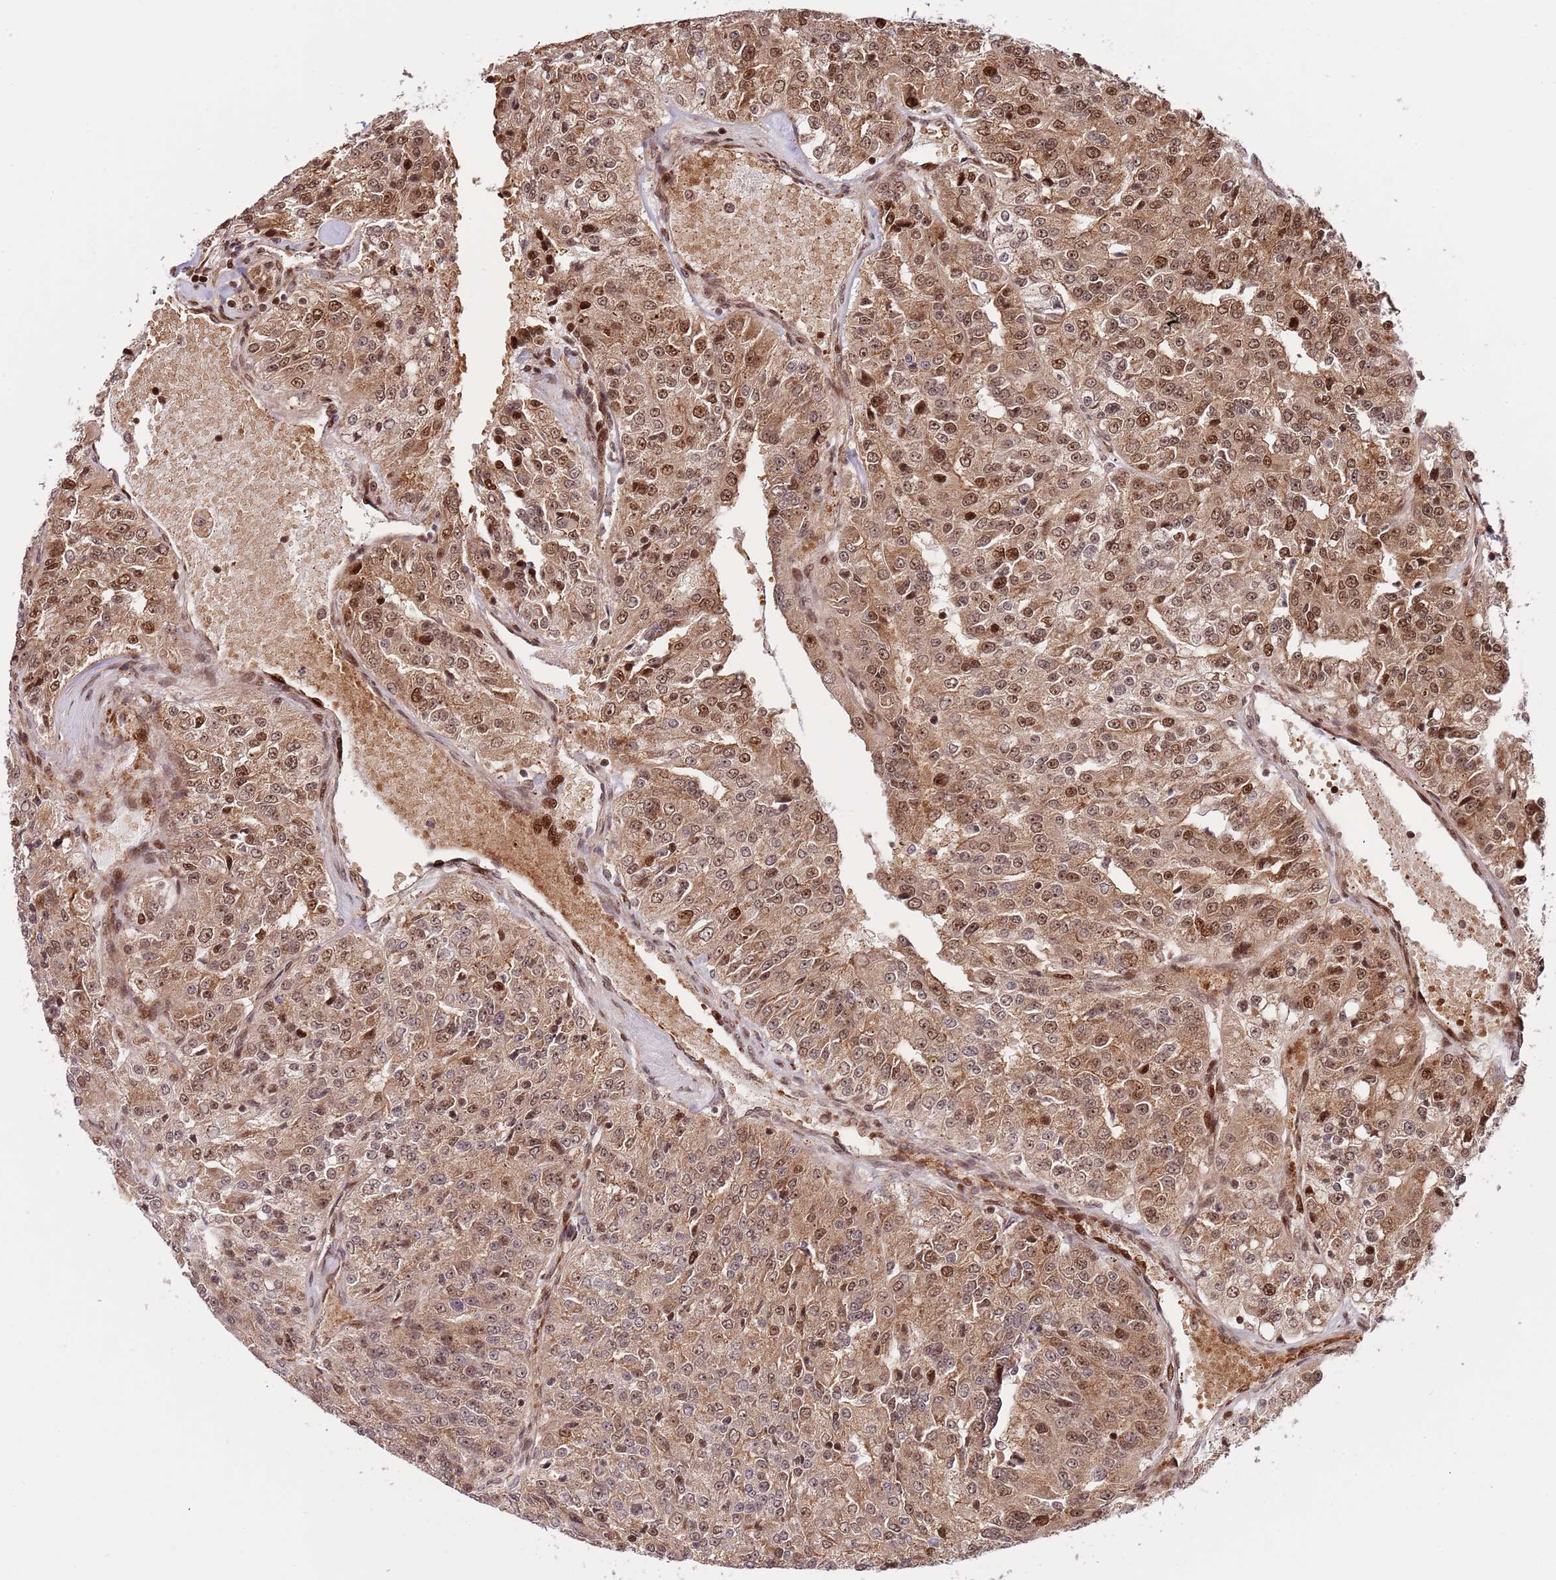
{"staining": {"intensity": "moderate", "quantity": ">75%", "location": "cytoplasmic/membranous,nuclear"}, "tissue": "renal cancer", "cell_type": "Tumor cells", "image_type": "cancer", "snomed": [{"axis": "morphology", "description": "Adenocarcinoma, NOS"}, {"axis": "topography", "description": "Kidney"}], "caption": "Immunohistochemistry photomicrograph of neoplastic tissue: renal cancer (adenocarcinoma) stained using immunohistochemistry (IHC) displays medium levels of moderate protein expression localized specifically in the cytoplasmic/membranous and nuclear of tumor cells, appearing as a cytoplasmic/membranous and nuclear brown color.", "gene": "RIF1", "patient": {"sex": "female", "age": 63}}